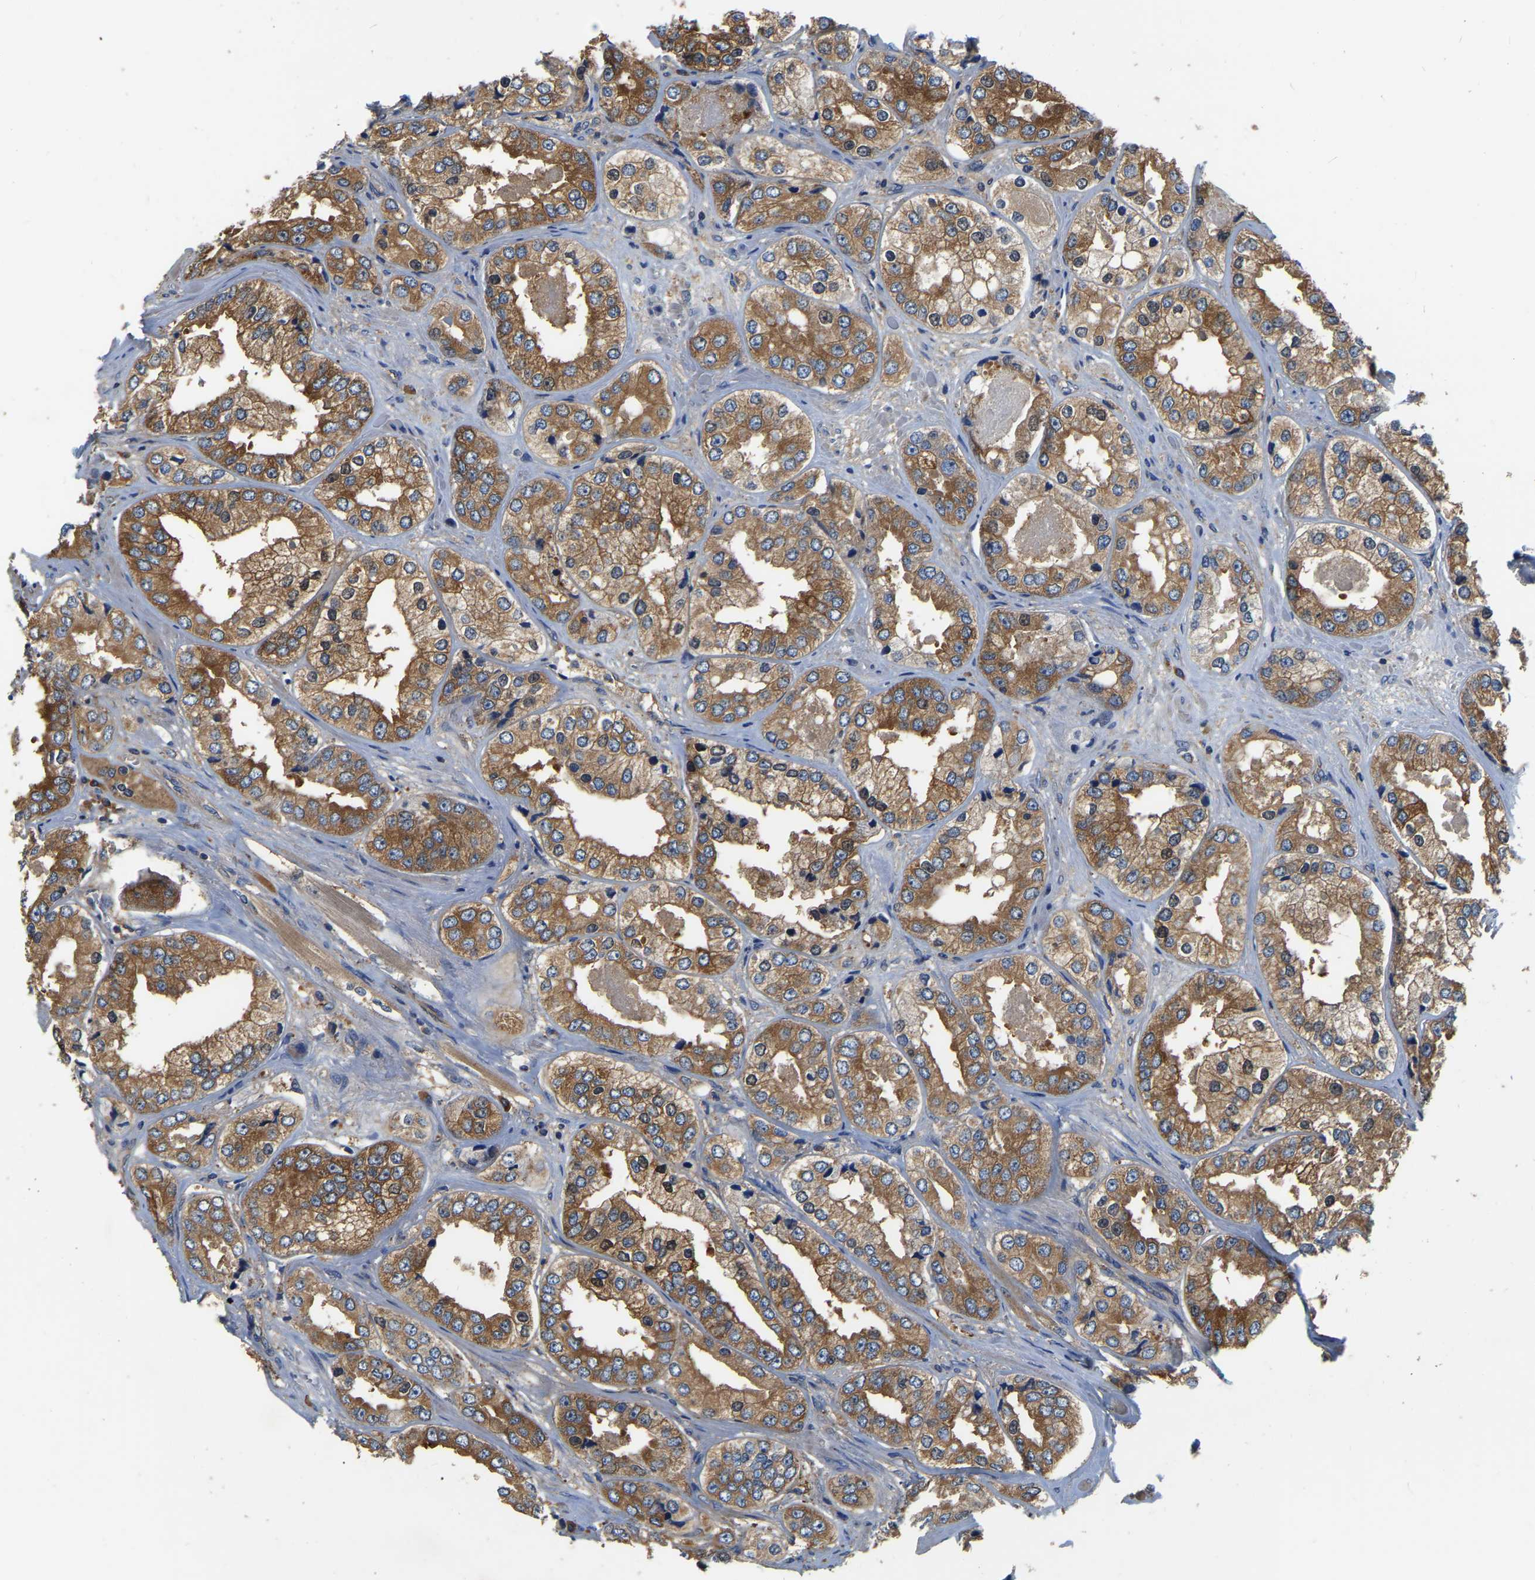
{"staining": {"intensity": "moderate", "quantity": ">75%", "location": "cytoplasmic/membranous"}, "tissue": "prostate cancer", "cell_type": "Tumor cells", "image_type": "cancer", "snomed": [{"axis": "morphology", "description": "Adenocarcinoma, High grade"}, {"axis": "topography", "description": "Prostate"}], "caption": "Protein staining shows moderate cytoplasmic/membranous staining in approximately >75% of tumor cells in prostate cancer (adenocarcinoma (high-grade)).", "gene": "GARS1", "patient": {"sex": "male", "age": 61}}